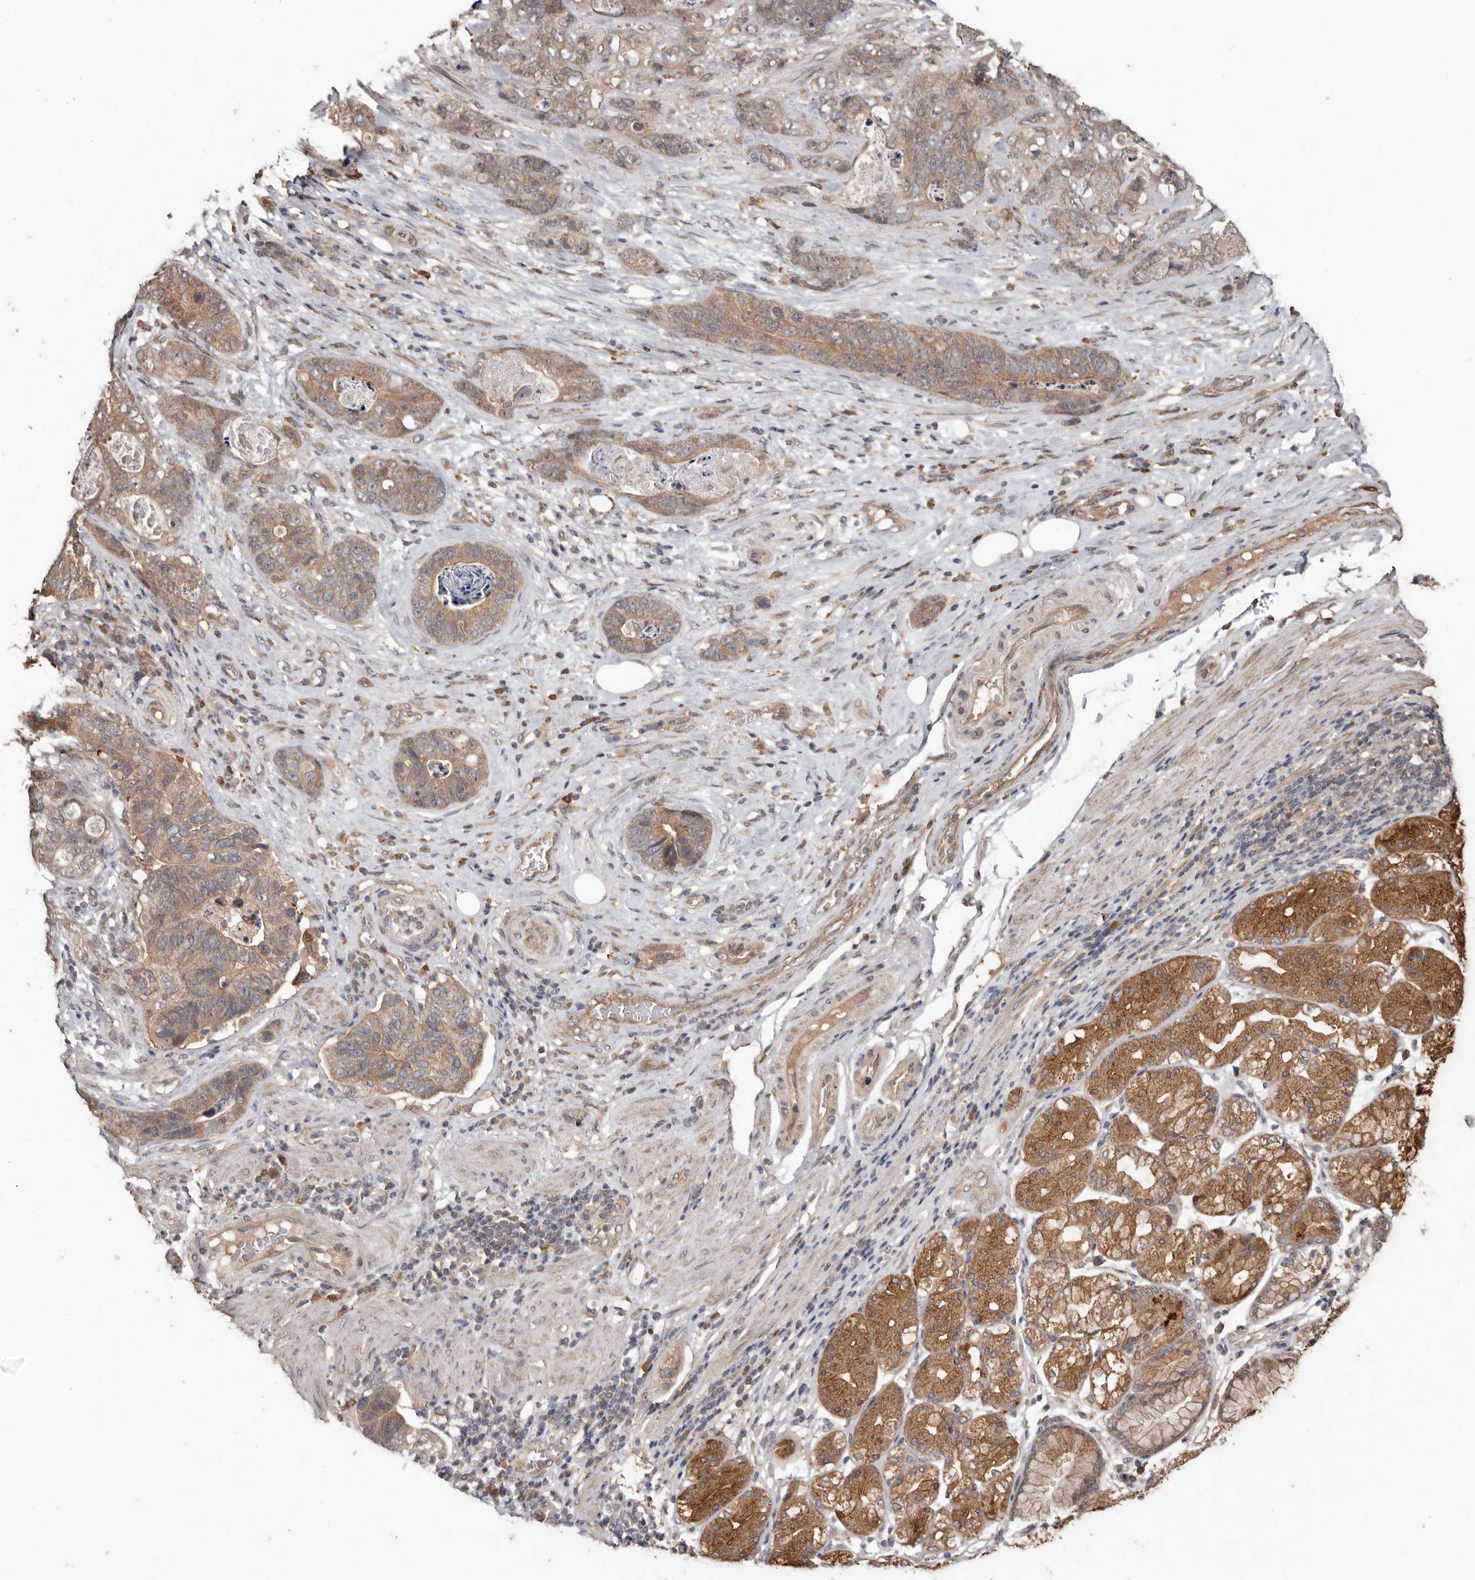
{"staining": {"intensity": "moderate", "quantity": ">75%", "location": "cytoplasmic/membranous"}, "tissue": "stomach cancer", "cell_type": "Tumor cells", "image_type": "cancer", "snomed": [{"axis": "morphology", "description": "Normal tissue, NOS"}, {"axis": "morphology", "description": "Adenocarcinoma, NOS"}, {"axis": "topography", "description": "Stomach"}], "caption": "This photomicrograph demonstrates stomach adenocarcinoma stained with immunohistochemistry (IHC) to label a protein in brown. The cytoplasmic/membranous of tumor cells show moderate positivity for the protein. Nuclei are counter-stained blue.", "gene": "RSPO2", "patient": {"sex": "female", "age": 89}}